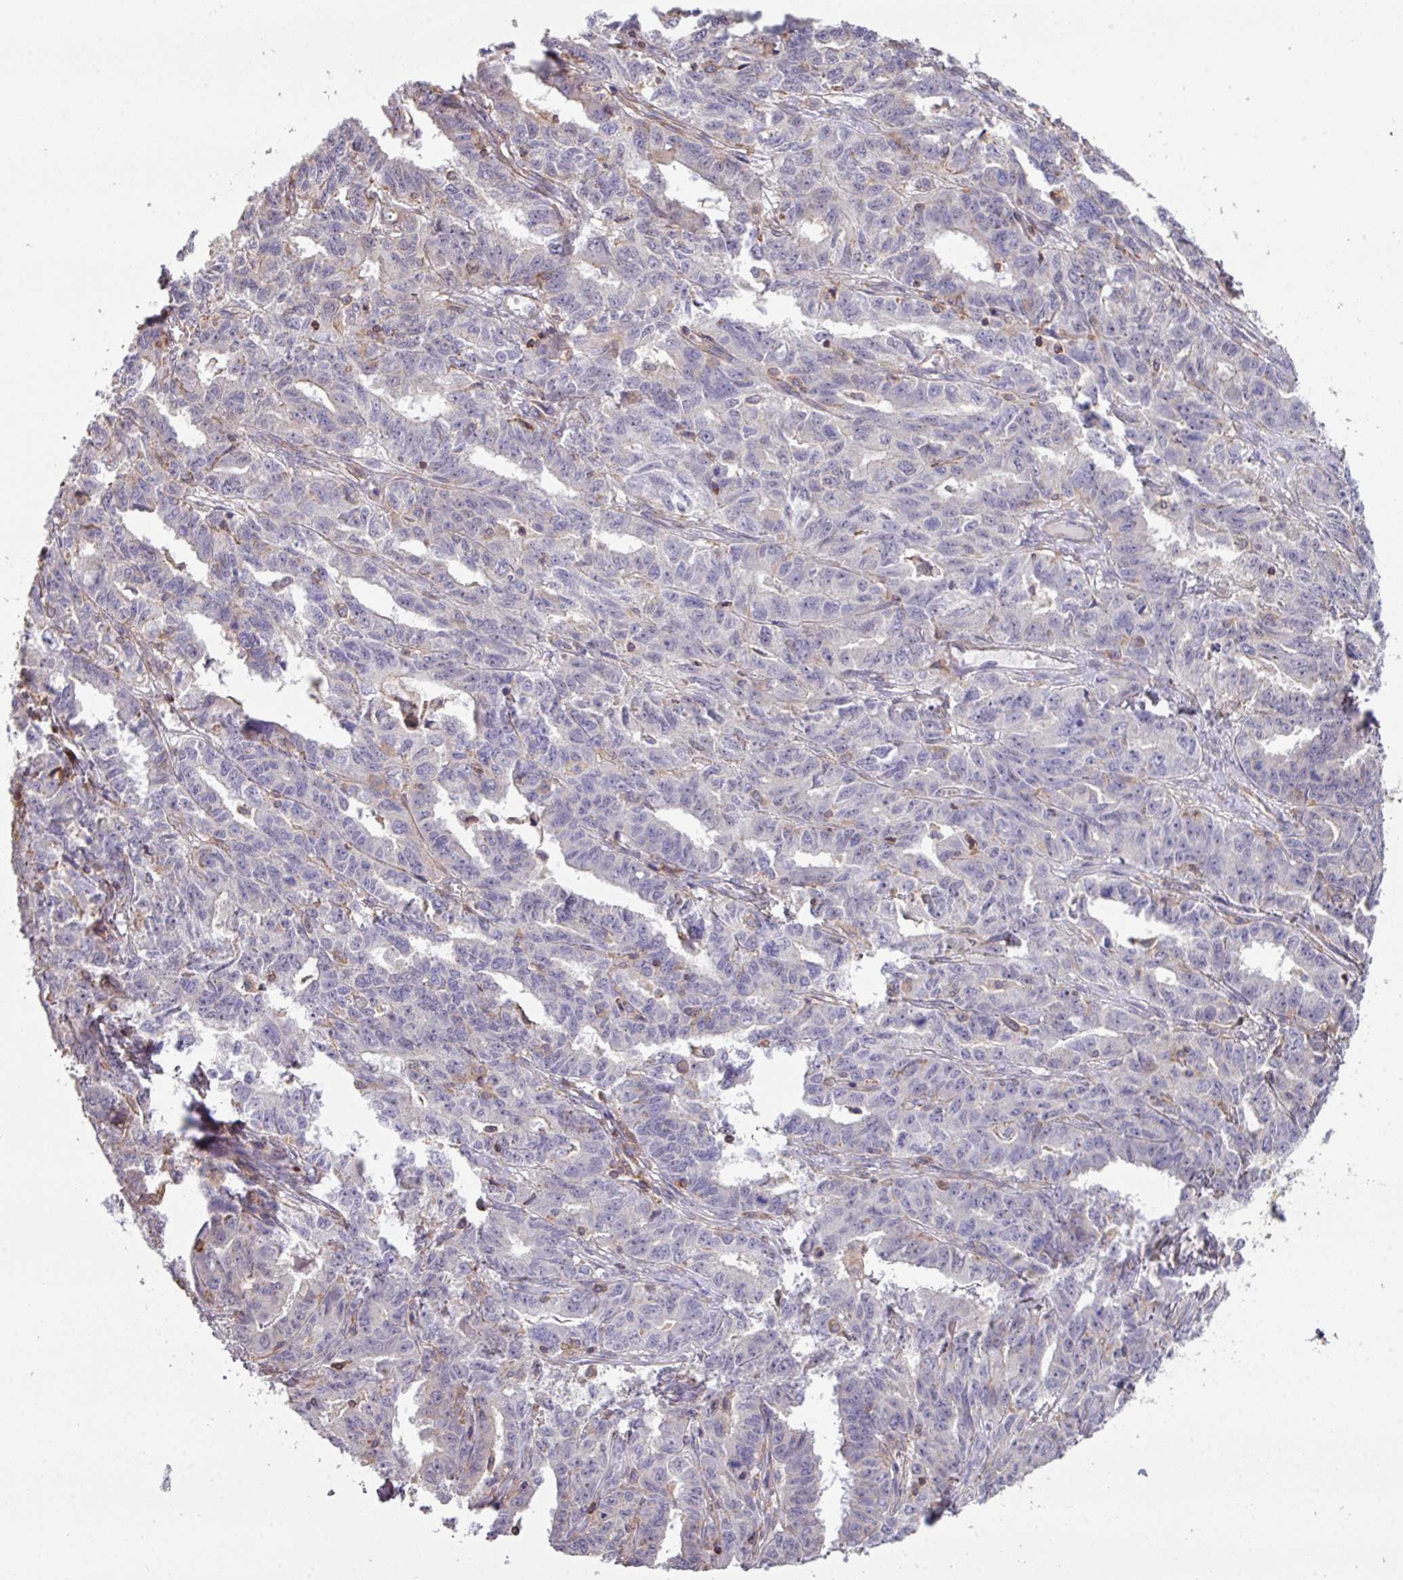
{"staining": {"intensity": "negative", "quantity": "none", "location": "none"}, "tissue": "ovarian cancer", "cell_type": "Tumor cells", "image_type": "cancer", "snomed": [{"axis": "morphology", "description": "Adenocarcinoma, NOS"}, {"axis": "morphology", "description": "Carcinoma, endometroid"}, {"axis": "topography", "description": "Ovary"}], "caption": "High power microscopy micrograph of an immunohistochemistry micrograph of ovarian cancer (endometroid carcinoma), revealing no significant positivity in tumor cells. (DAB (3,3'-diaminobenzidine) immunohistochemistry (IHC) visualized using brightfield microscopy, high magnification).", "gene": "LRRC41", "patient": {"sex": "female", "age": 72}}